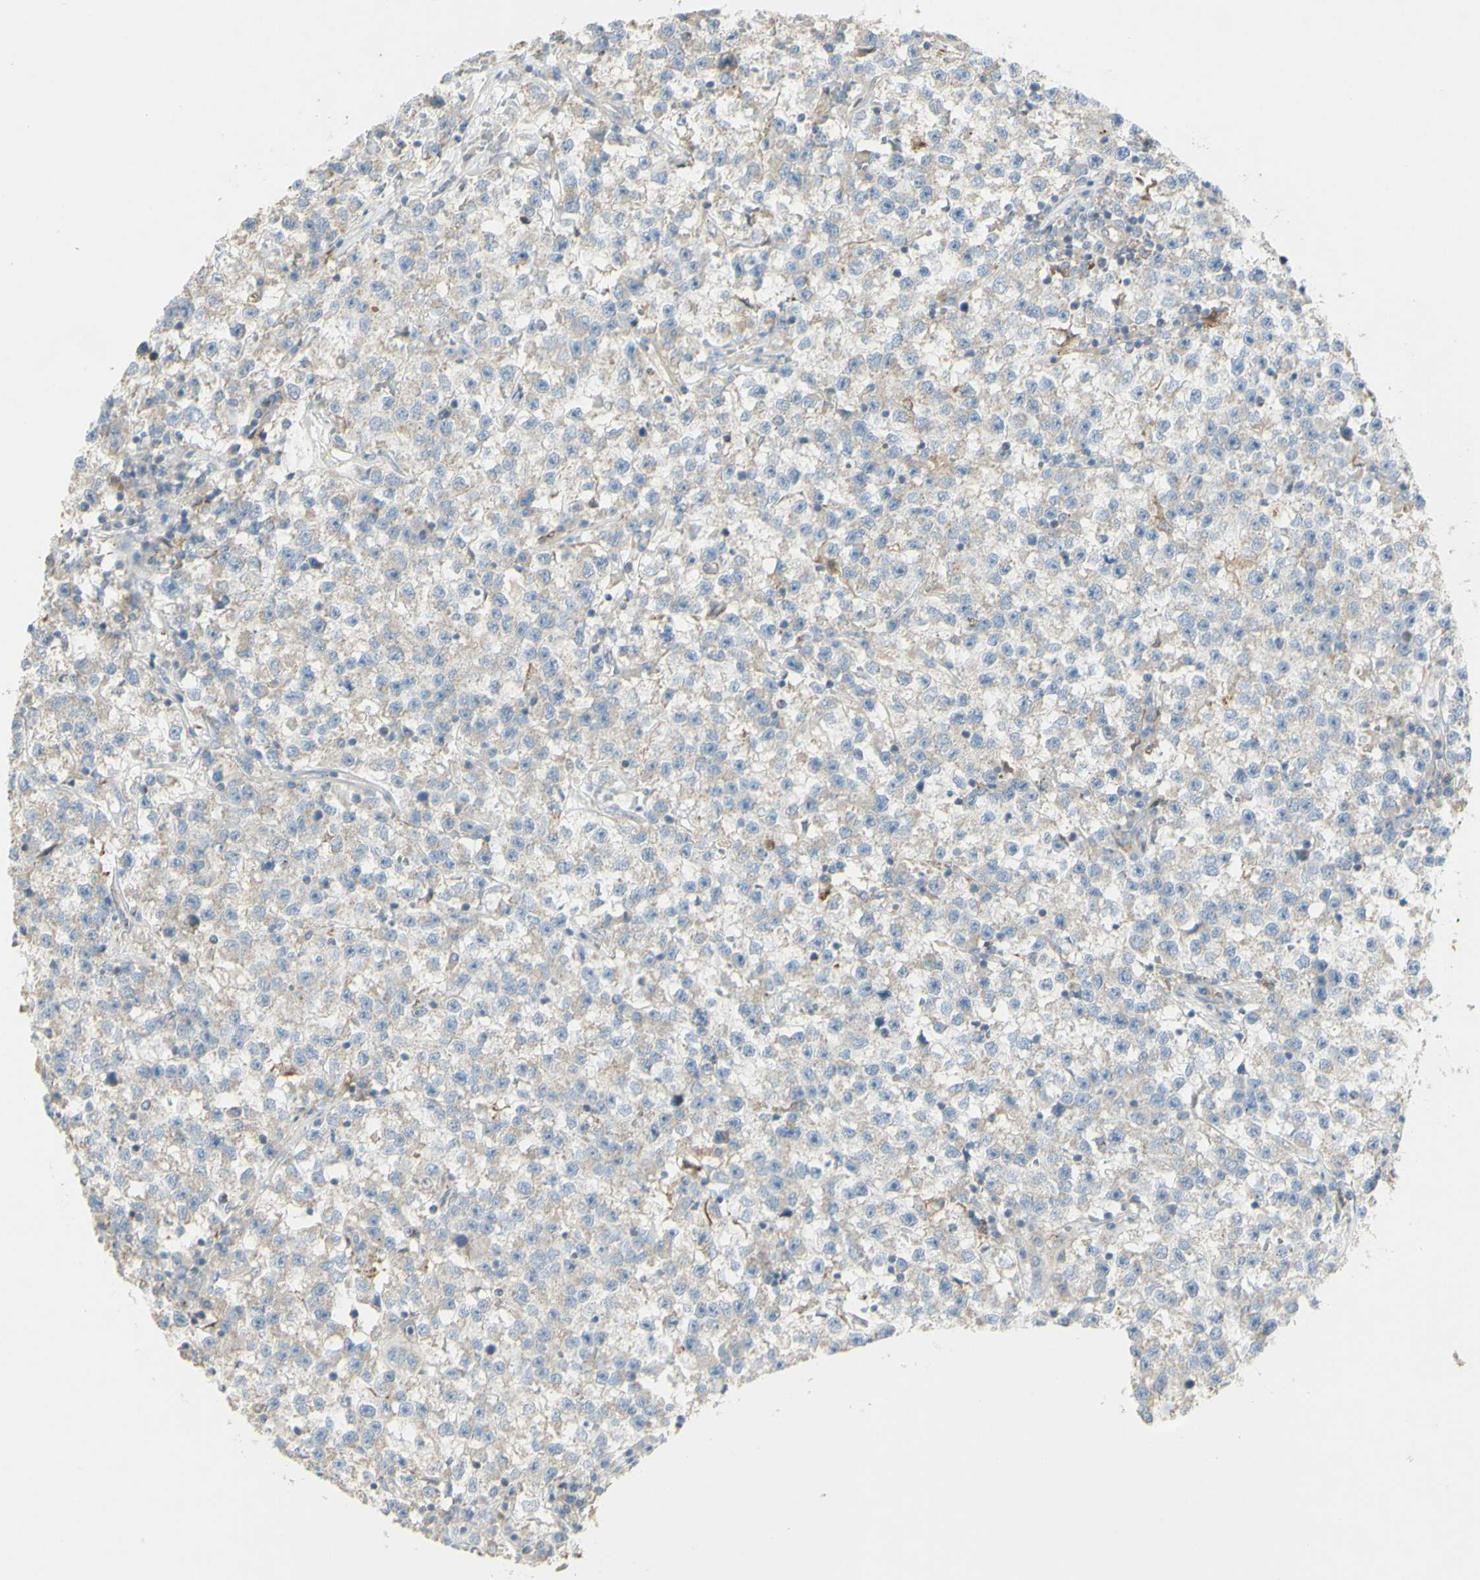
{"staining": {"intensity": "weak", "quantity": "<25%", "location": "cytoplasmic/membranous"}, "tissue": "testis cancer", "cell_type": "Tumor cells", "image_type": "cancer", "snomed": [{"axis": "morphology", "description": "Seminoma, NOS"}, {"axis": "topography", "description": "Testis"}], "caption": "An immunohistochemistry (IHC) photomicrograph of seminoma (testis) is shown. There is no staining in tumor cells of seminoma (testis).", "gene": "CNTNAP1", "patient": {"sex": "male", "age": 22}}